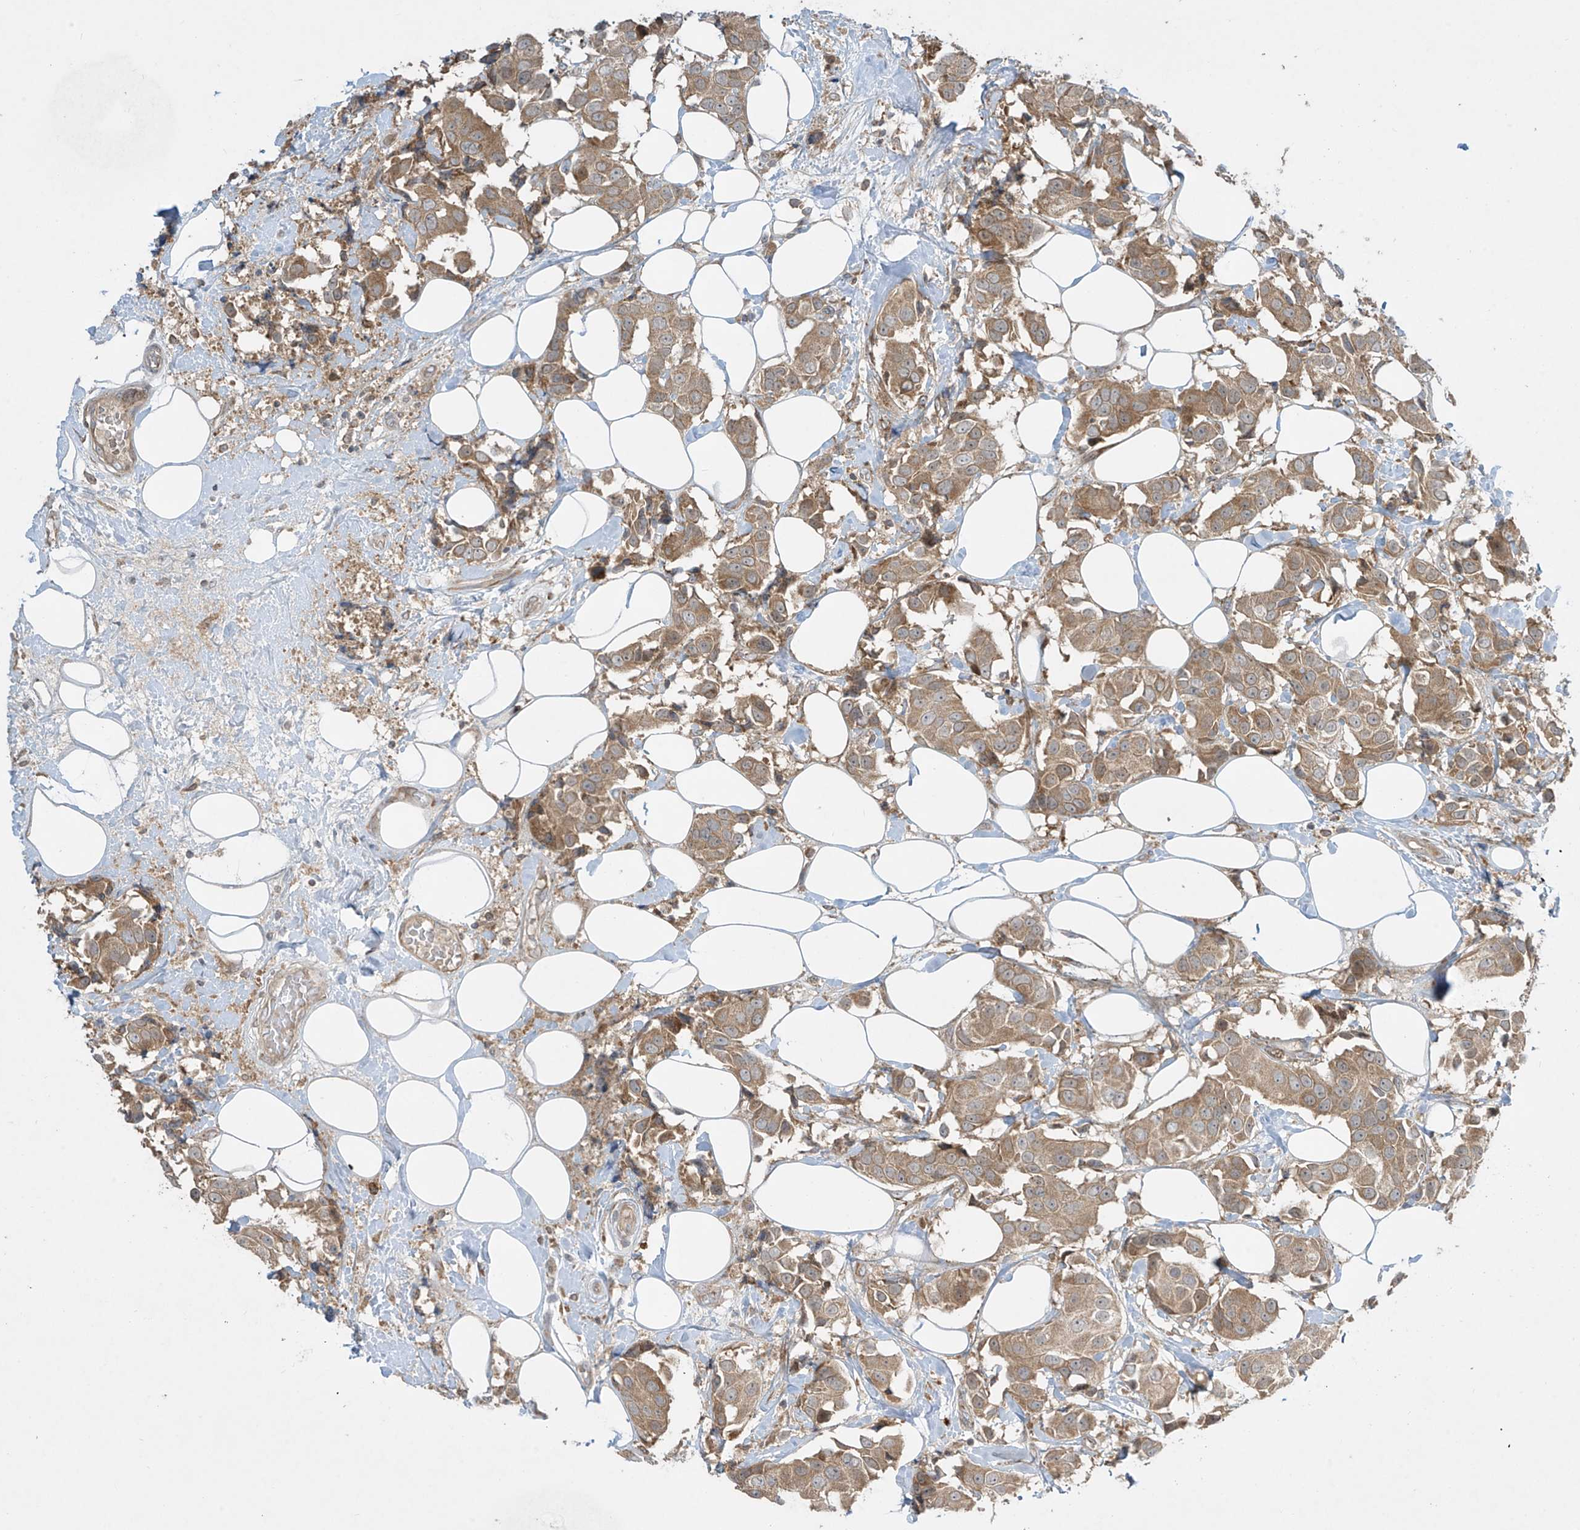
{"staining": {"intensity": "moderate", "quantity": ">75%", "location": "cytoplasmic/membranous"}, "tissue": "breast cancer", "cell_type": "Tumor cells", "image_type": "cancer", "snomed": [{"axis": "morphology", "description": "Normal tissue, NOS"}, {"axis": "morphology", "description": "Duct carcinoma"}, {"axis": "topography", "description": "Breast"}], "caption": "A photomicrograph showing moderate cytoplasmic/membranous expression in about >75% of tumor cells in breast cancer (invasive ductal carcinoma), as visualized by brown immunohistochemical staining.", "gene": "PPAT", "patient": {"sex": "female", "age": 39}}